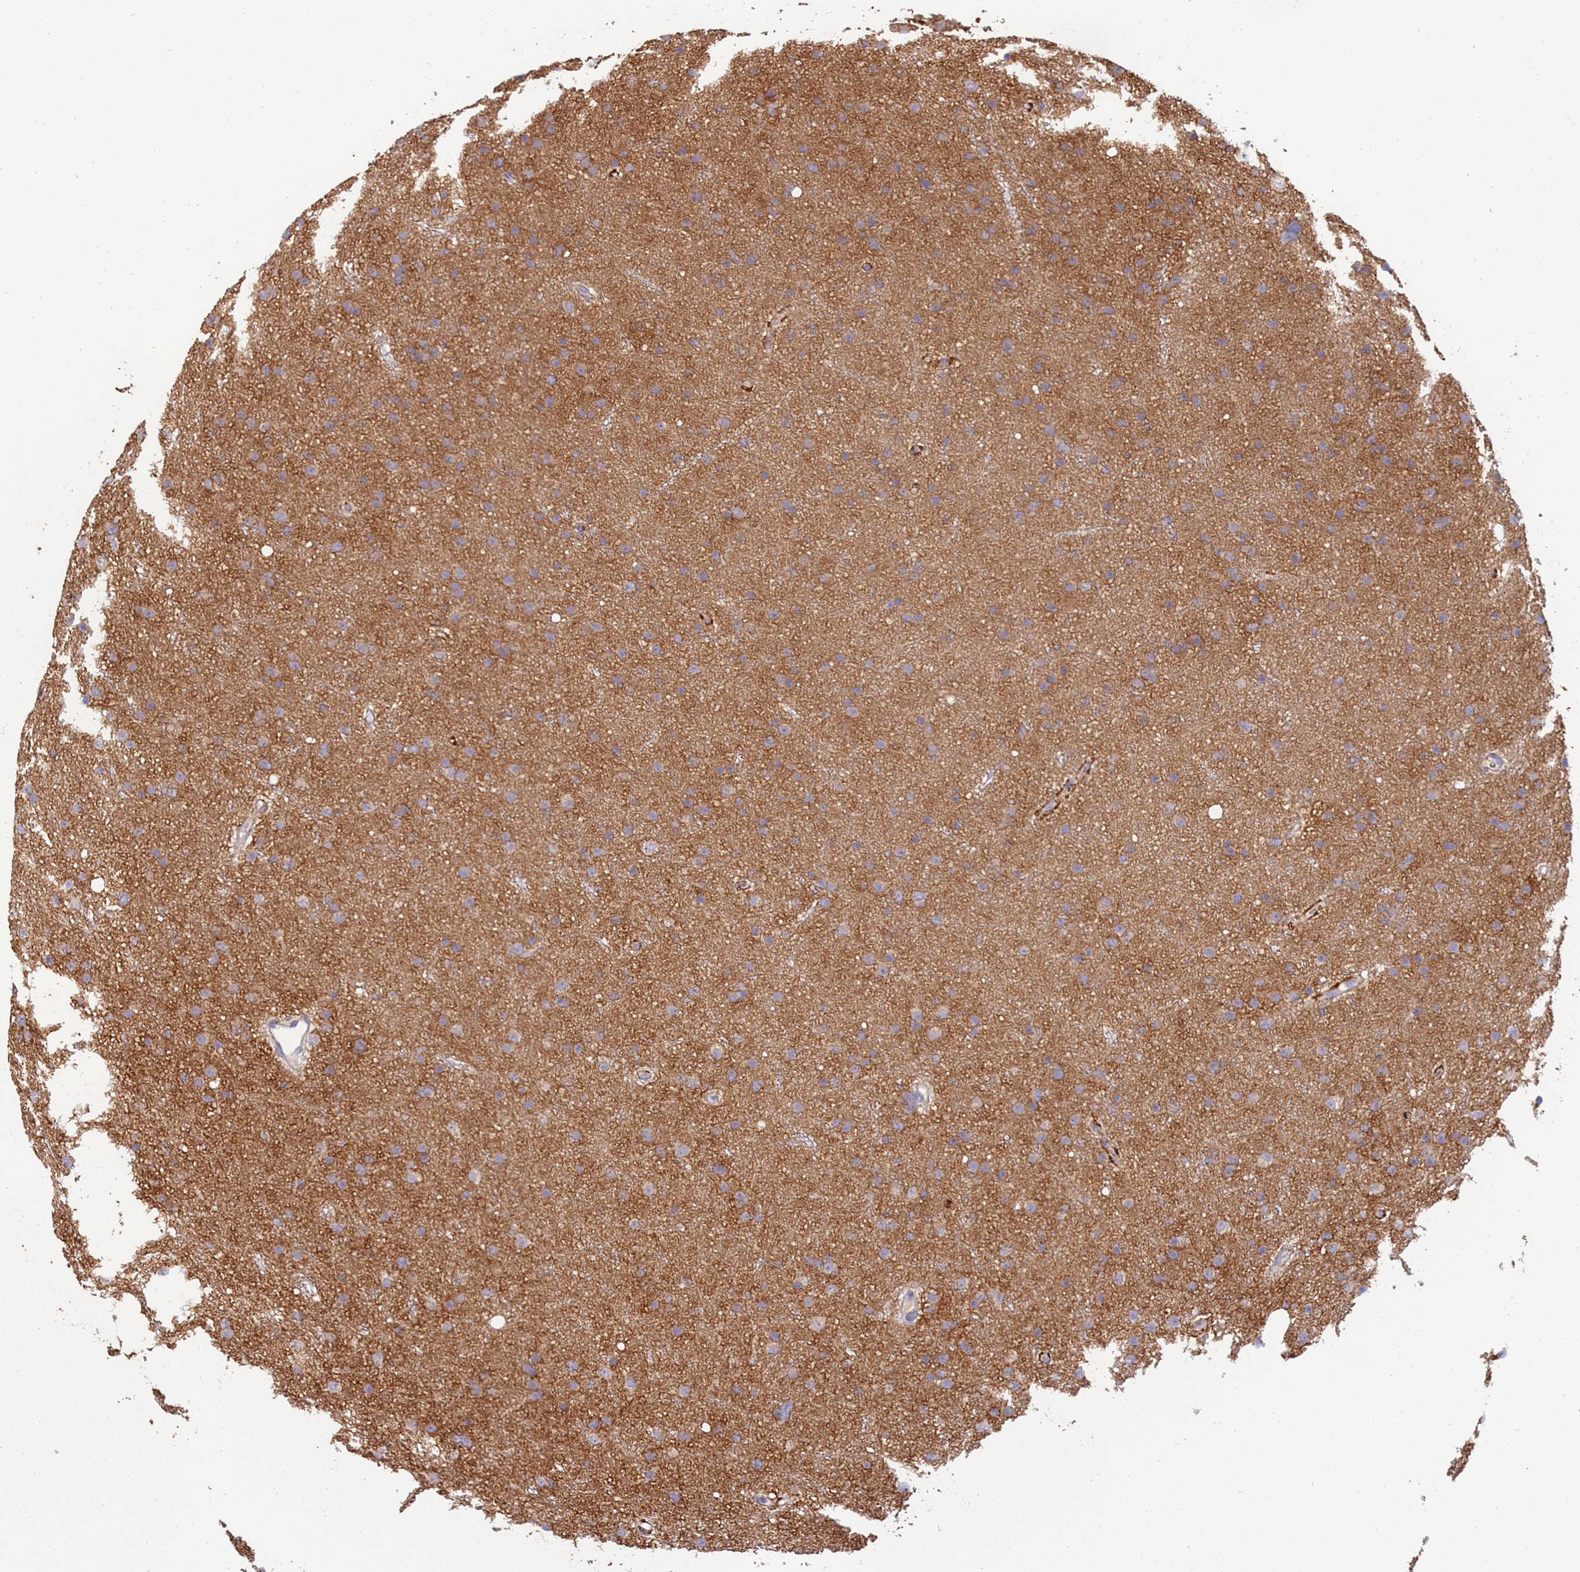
{"staining": {"intensity": "moderate", "quantity": ">75%", "location": "cytoplasmic/membranous"}, "tissue": "glioma", "cell_type": "Tumor cells", "image_type": "cancer", "snomed": [{"axis": "morphology", "description": "Glioma, malignant, Low grade"}, {"axis": "topography", "description": "Cerebral cortex"}], "caption": "Malignant glioma (low-grade) was stained to show a protein in brown. There is medium levels of moderate cytoplasmic/membranous positivity in approximately >75% of tumor cells. Nuclei are stained in blue.", "gene": "NMUR2", "patient": {"sex": "female", "age": 39}}